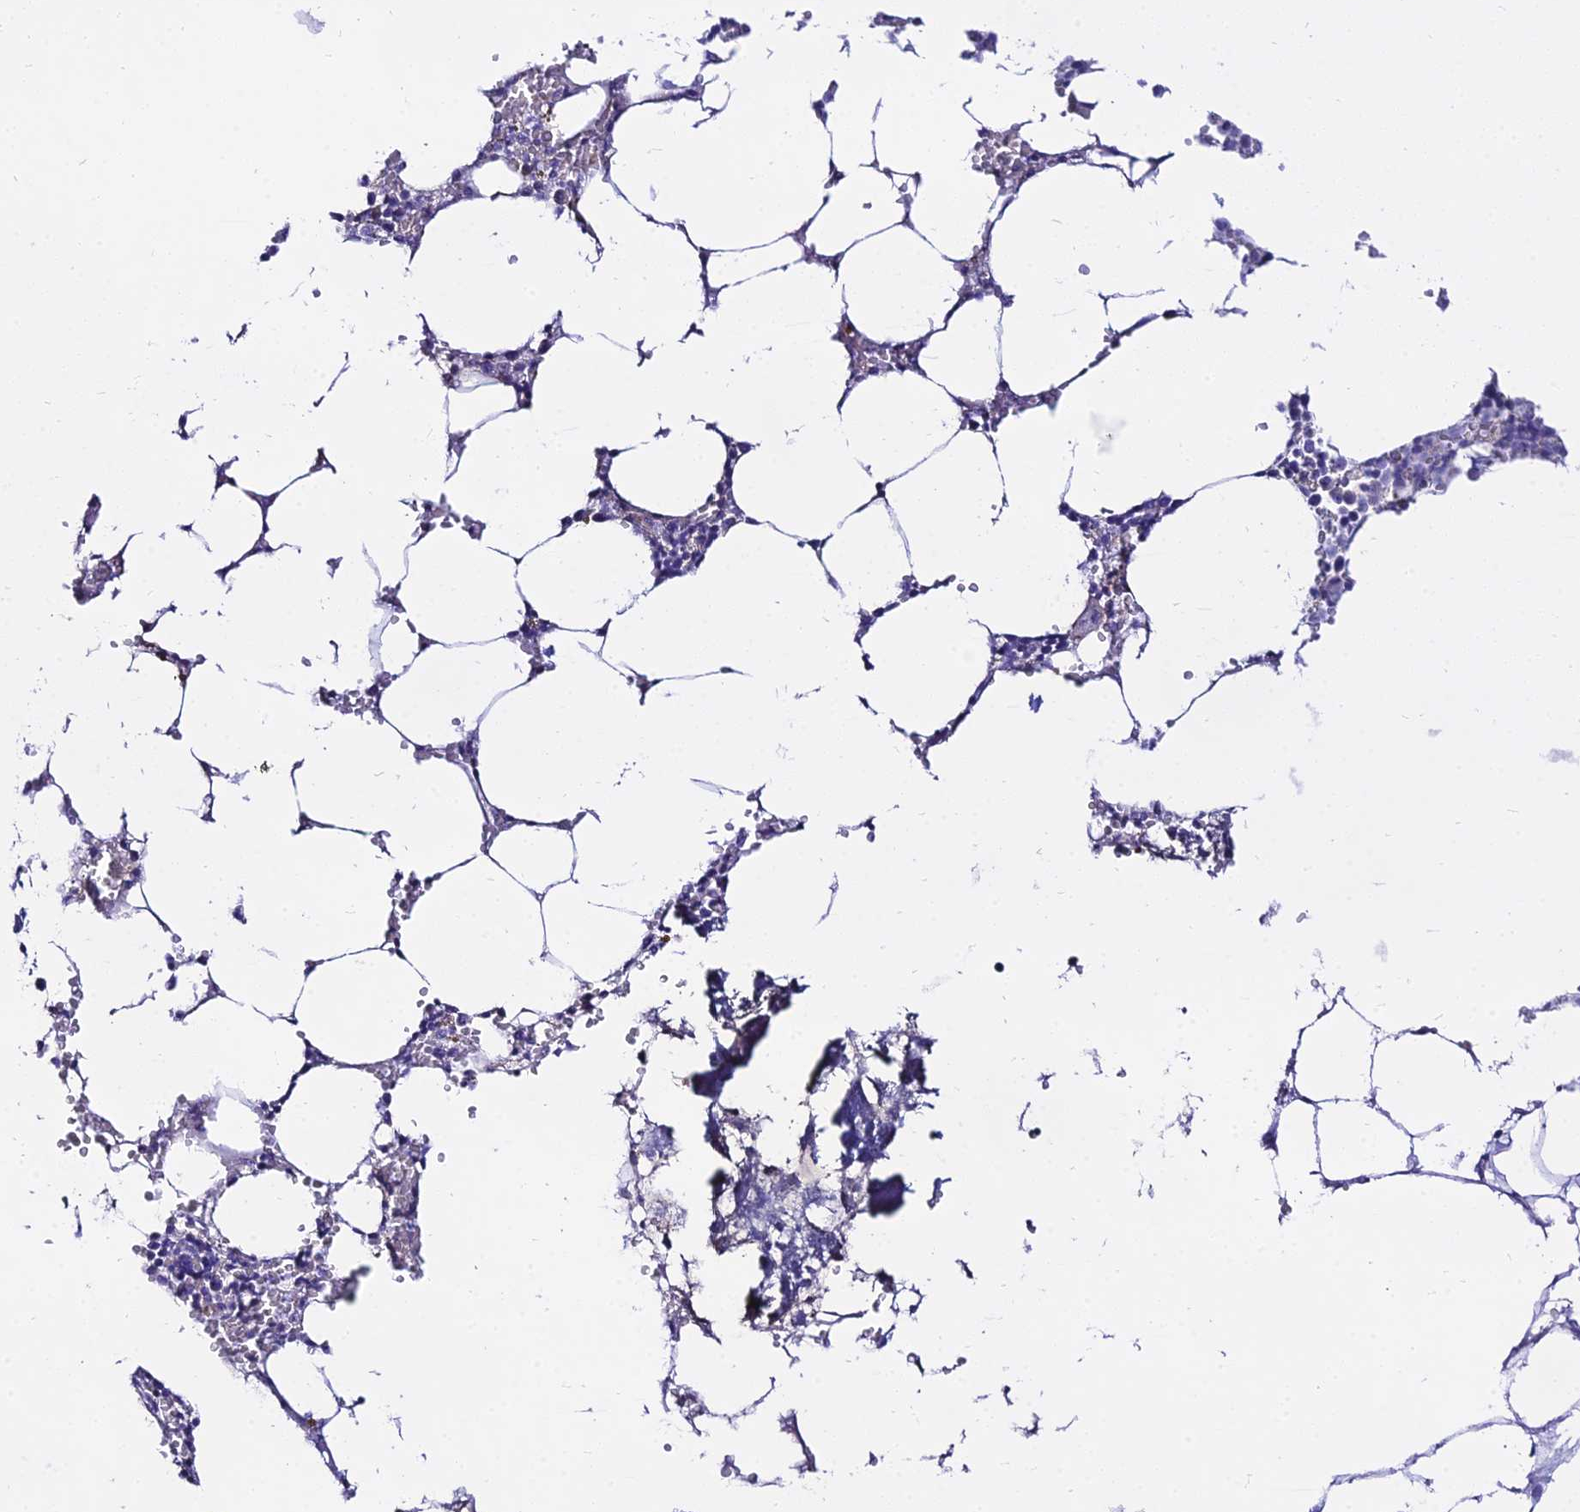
{"staining": {"intensity": "negative", "quantity": "none", "location": "none"}, "tissue": "bone marrow", "cell_type": "Hematopoietic cells", "image_type": "normal", "snomed": [{"axis": "morphology", "description": "Normal tissue, NOS"}, {"axis": "topography", "description": "Bone marrow"}], "caption": "Hematopoietic cells show no significant staining in unremarkable bone marrow. (Immunohistochemistry (ihc), brightfield microscopy, high magnification).", "gene": "DLX1", "patient": {"sex": "male", "age": 70}}